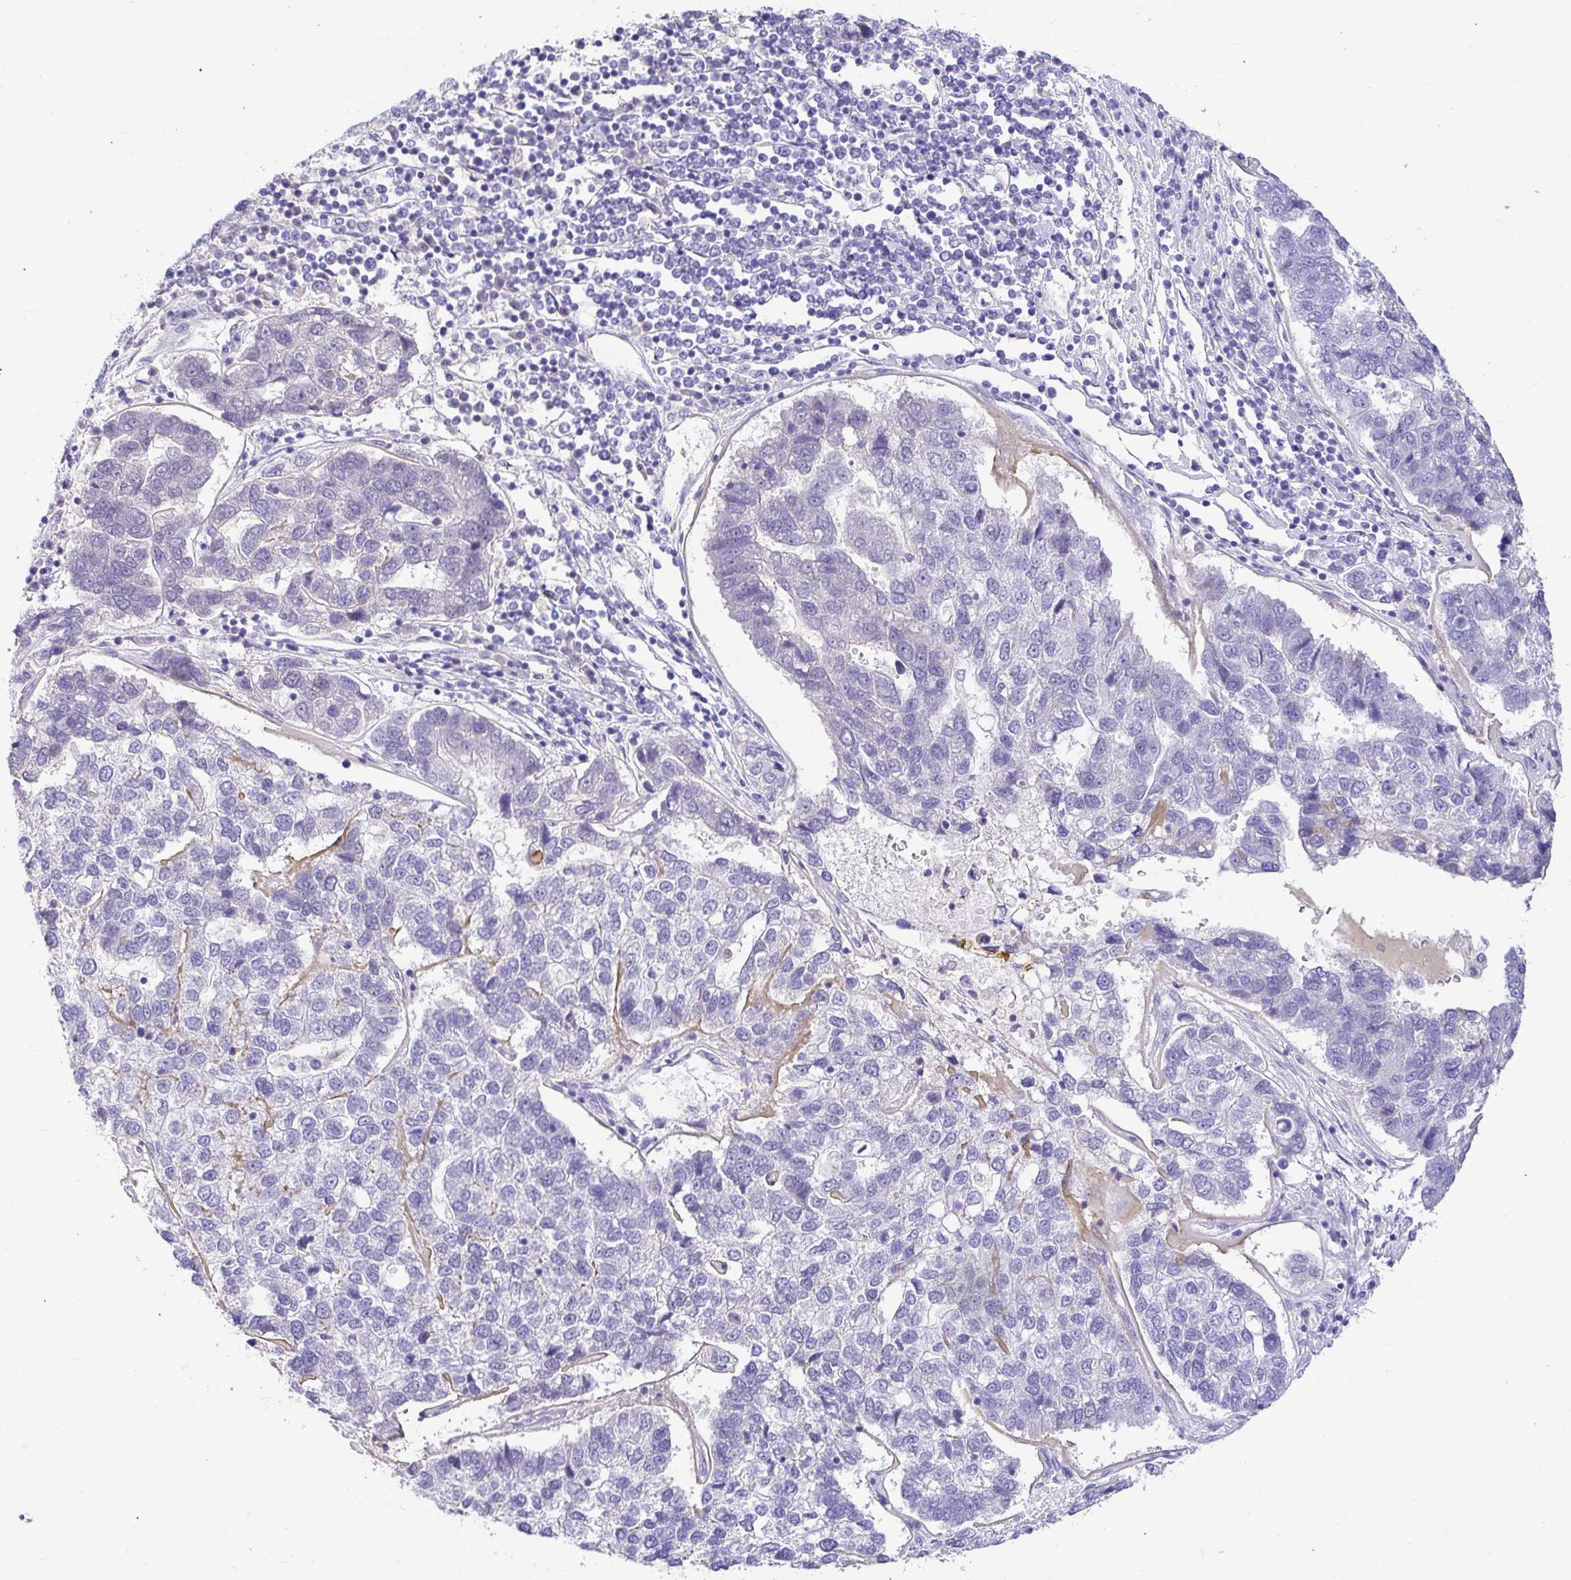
{"staining": {"intensity": "negative", "quantity": "none", "location": "none"}, "tissue": "pancreatic cancer", "cell_type": "Tumor cells", "image_type": "cancer", "snomed": [{"axis": "morphology", "description": "Adenocarcinoma, NOS"}, {"axis": "topography", "description": "Pancreas"}], "caption": "DAB immunohistochemical staining of pancreatic adenocarcinoma exhibits no significant expression in tumor cells. (DAB IHC, high magnification).", "gene": "CDO1", "patient": {"sex": "female", "age": 61}}